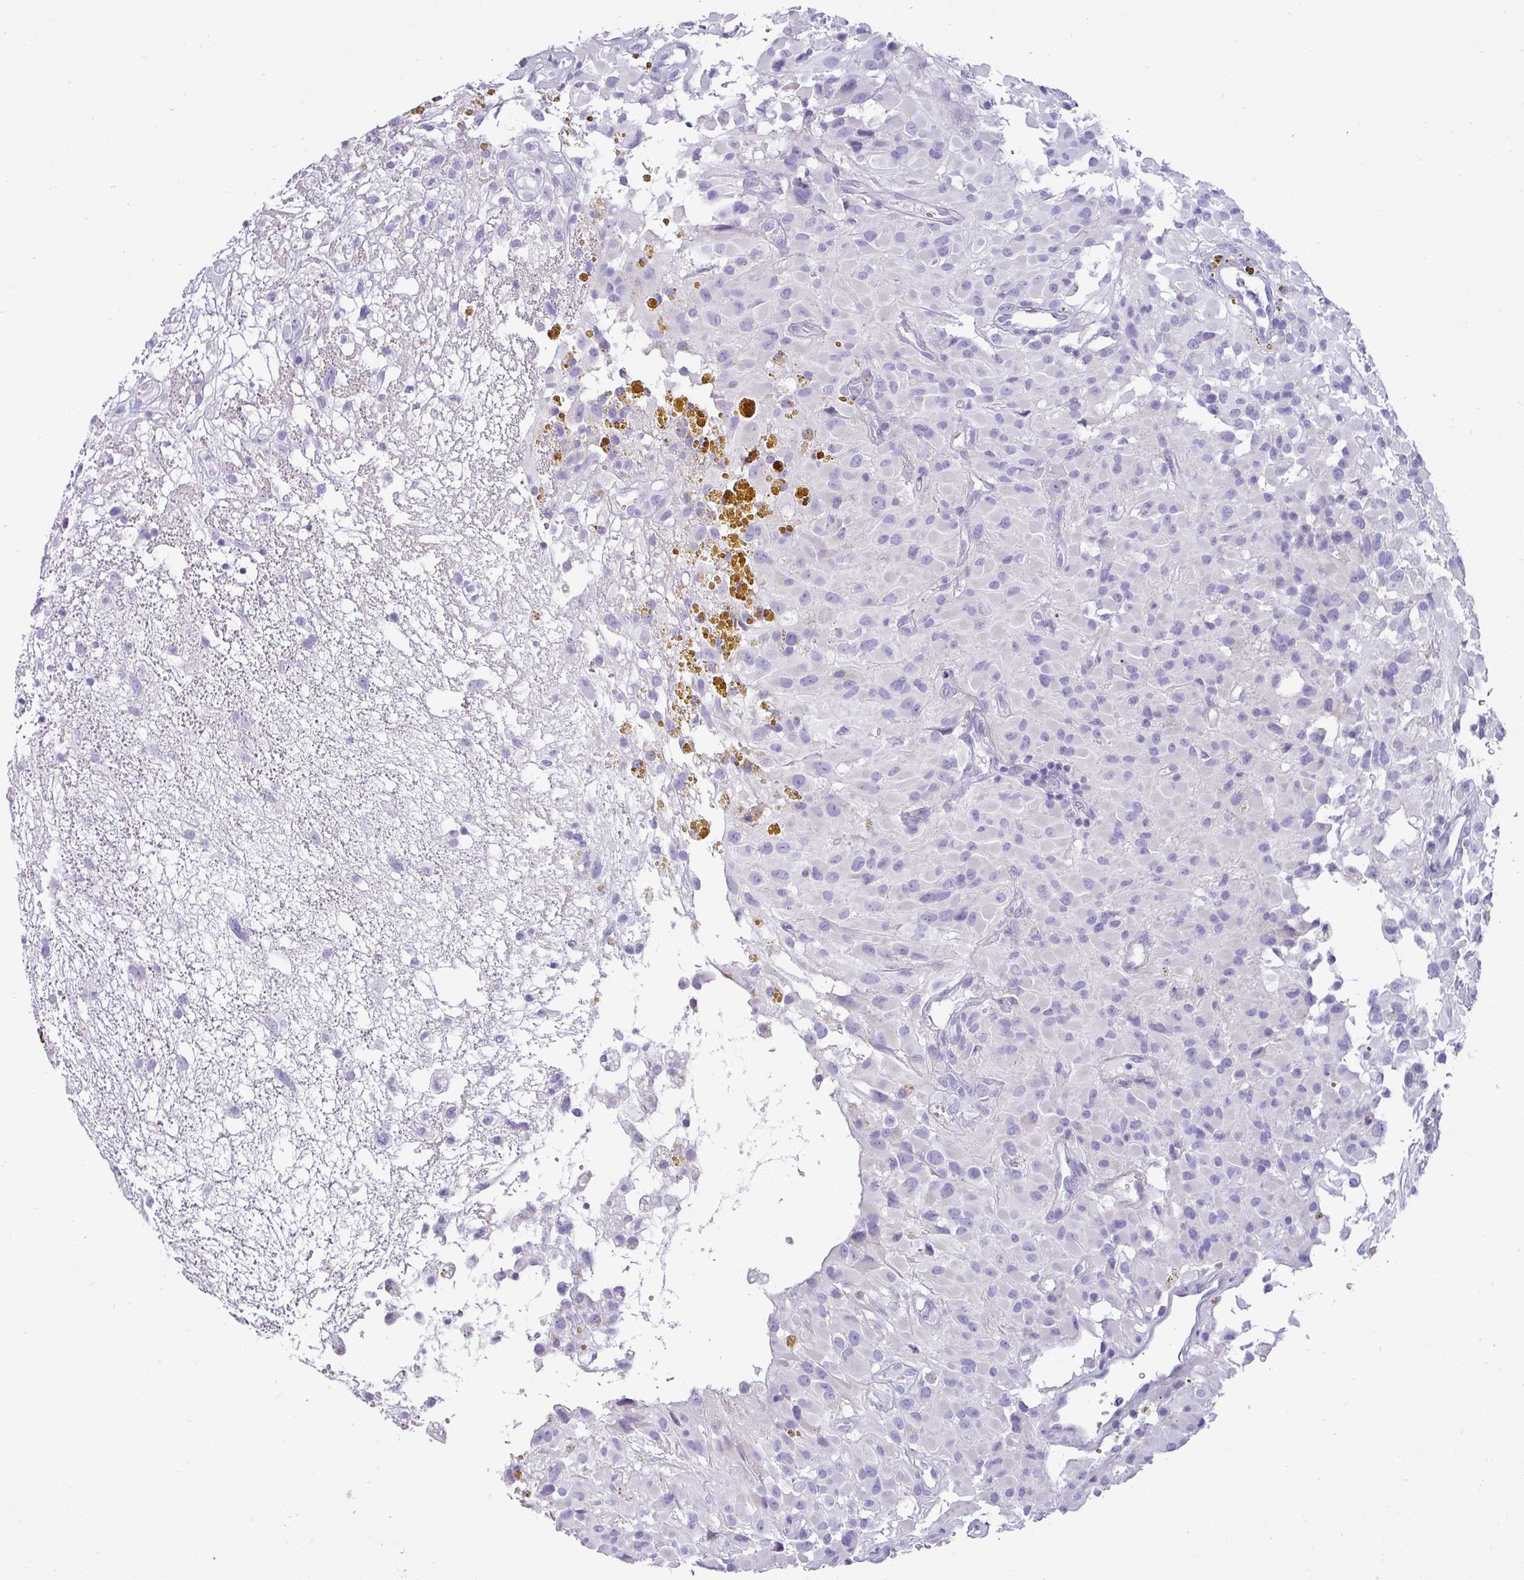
{"staining": {"intensity": "negative", "quantity": "none", "location": "none"}, "tissue": "glioma", "cell_type": "Tumor cells", "image_type": "cancer", "snomed": [{"axis": "morphology", "description": "Glioma, malignant, High grade"}, {"axis": "topography", "description": "Brain"}], "caption": "Tumor cells show no significant positivity in glioma.", "gene": "VCY1B", "patient": {"sex": "female", "age": 59}}